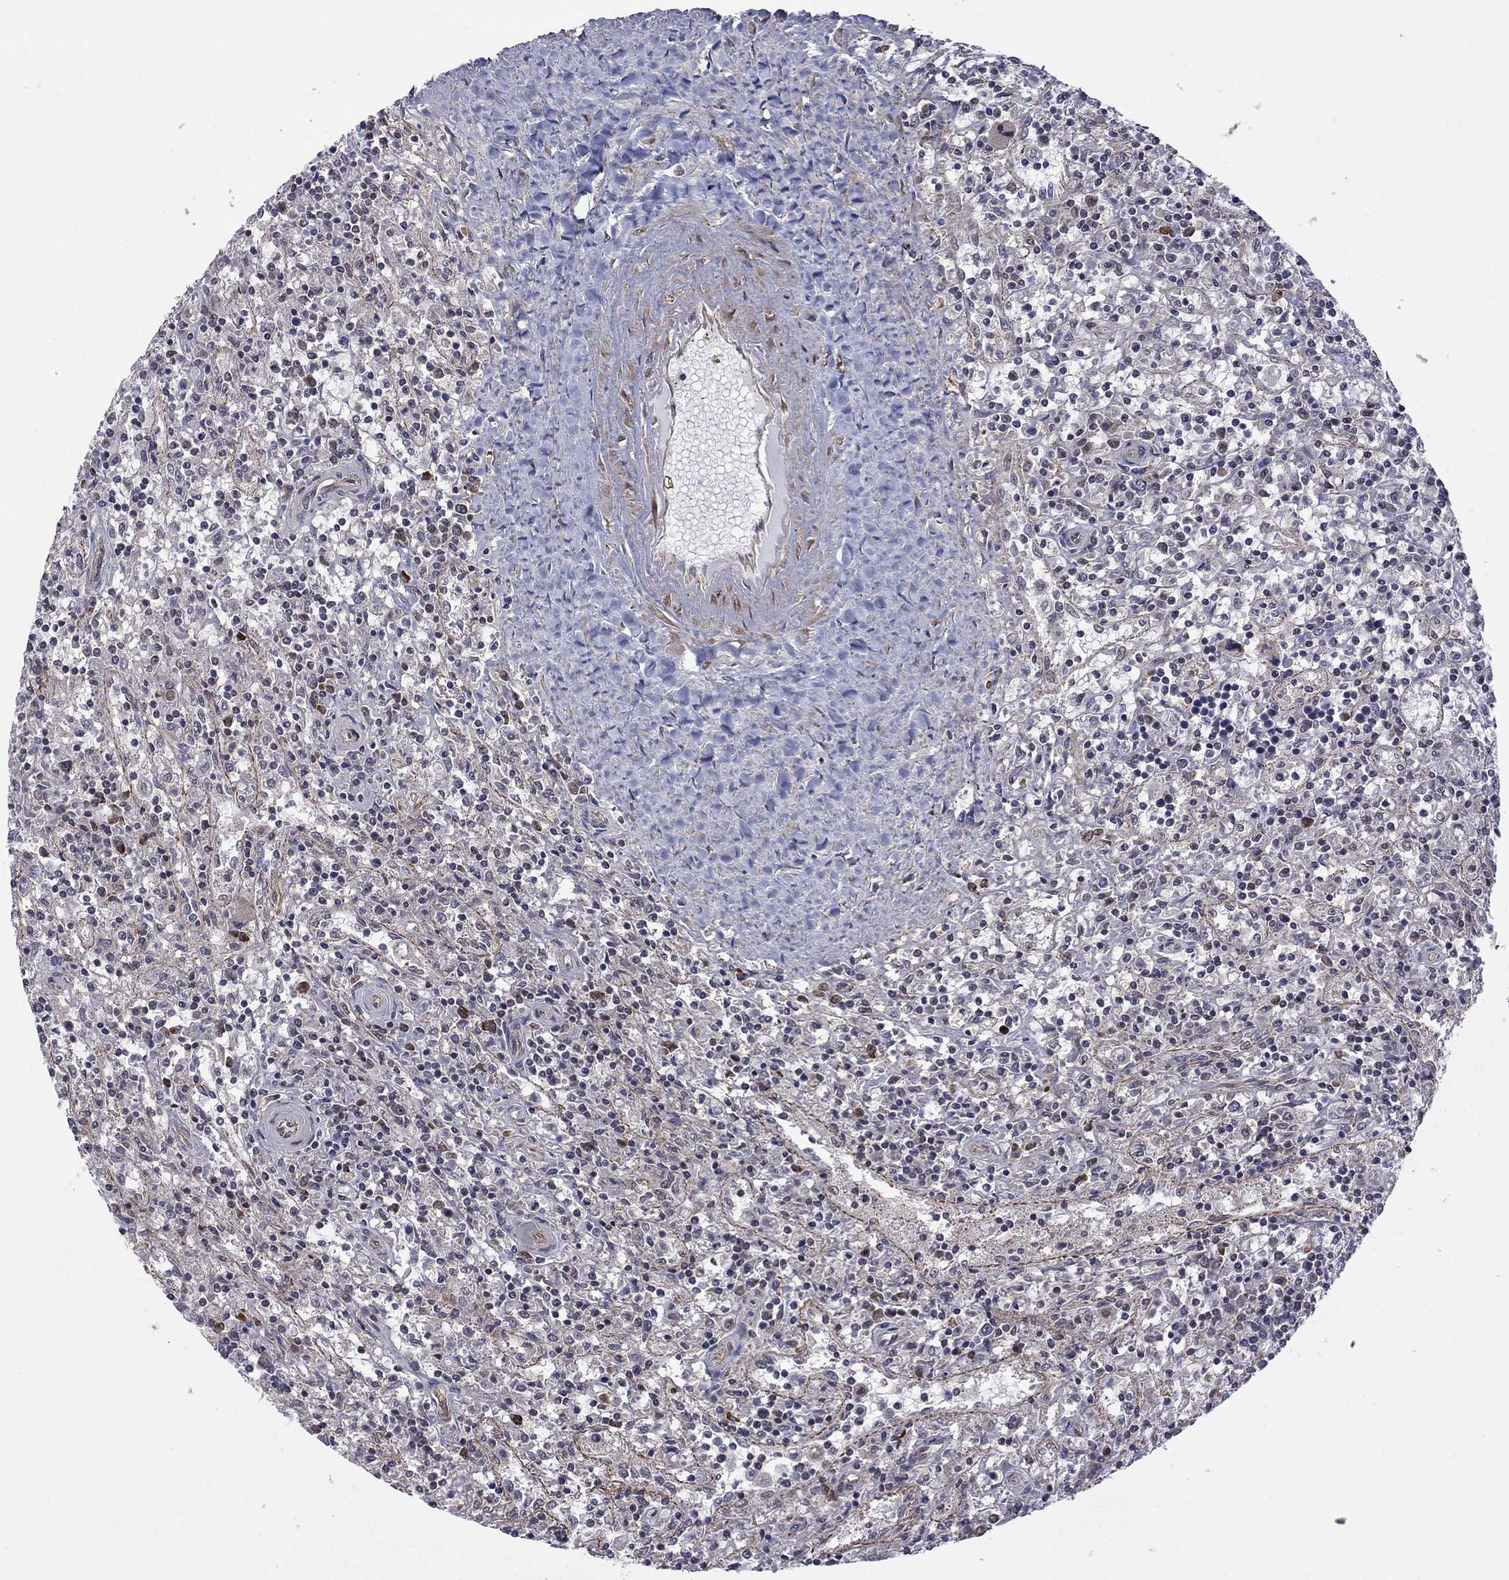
{"staining": {"intensity": "negative", "quantity": "none", "location": "none"}, "tissue": "lymphoma", "cell_type": "Tumor cells", "image_type": "cancer", "snomed": [{"axis": "morphology", "description": "Malignant lymphoma, non-Hodgkin's type, Low grade"}, {"axis": "topography", "description": "Spleen"}], "caption": "An IHC photomicrograph of malignant lymphoma, non-Hodgkin's type (low-grade) is shown. There is no staining in tumor cells of malignant lymphoma, non-Hodgkin's type (low-grade).", "gene": "BRF1", "patient": {"sex": "male", "age": 62}}